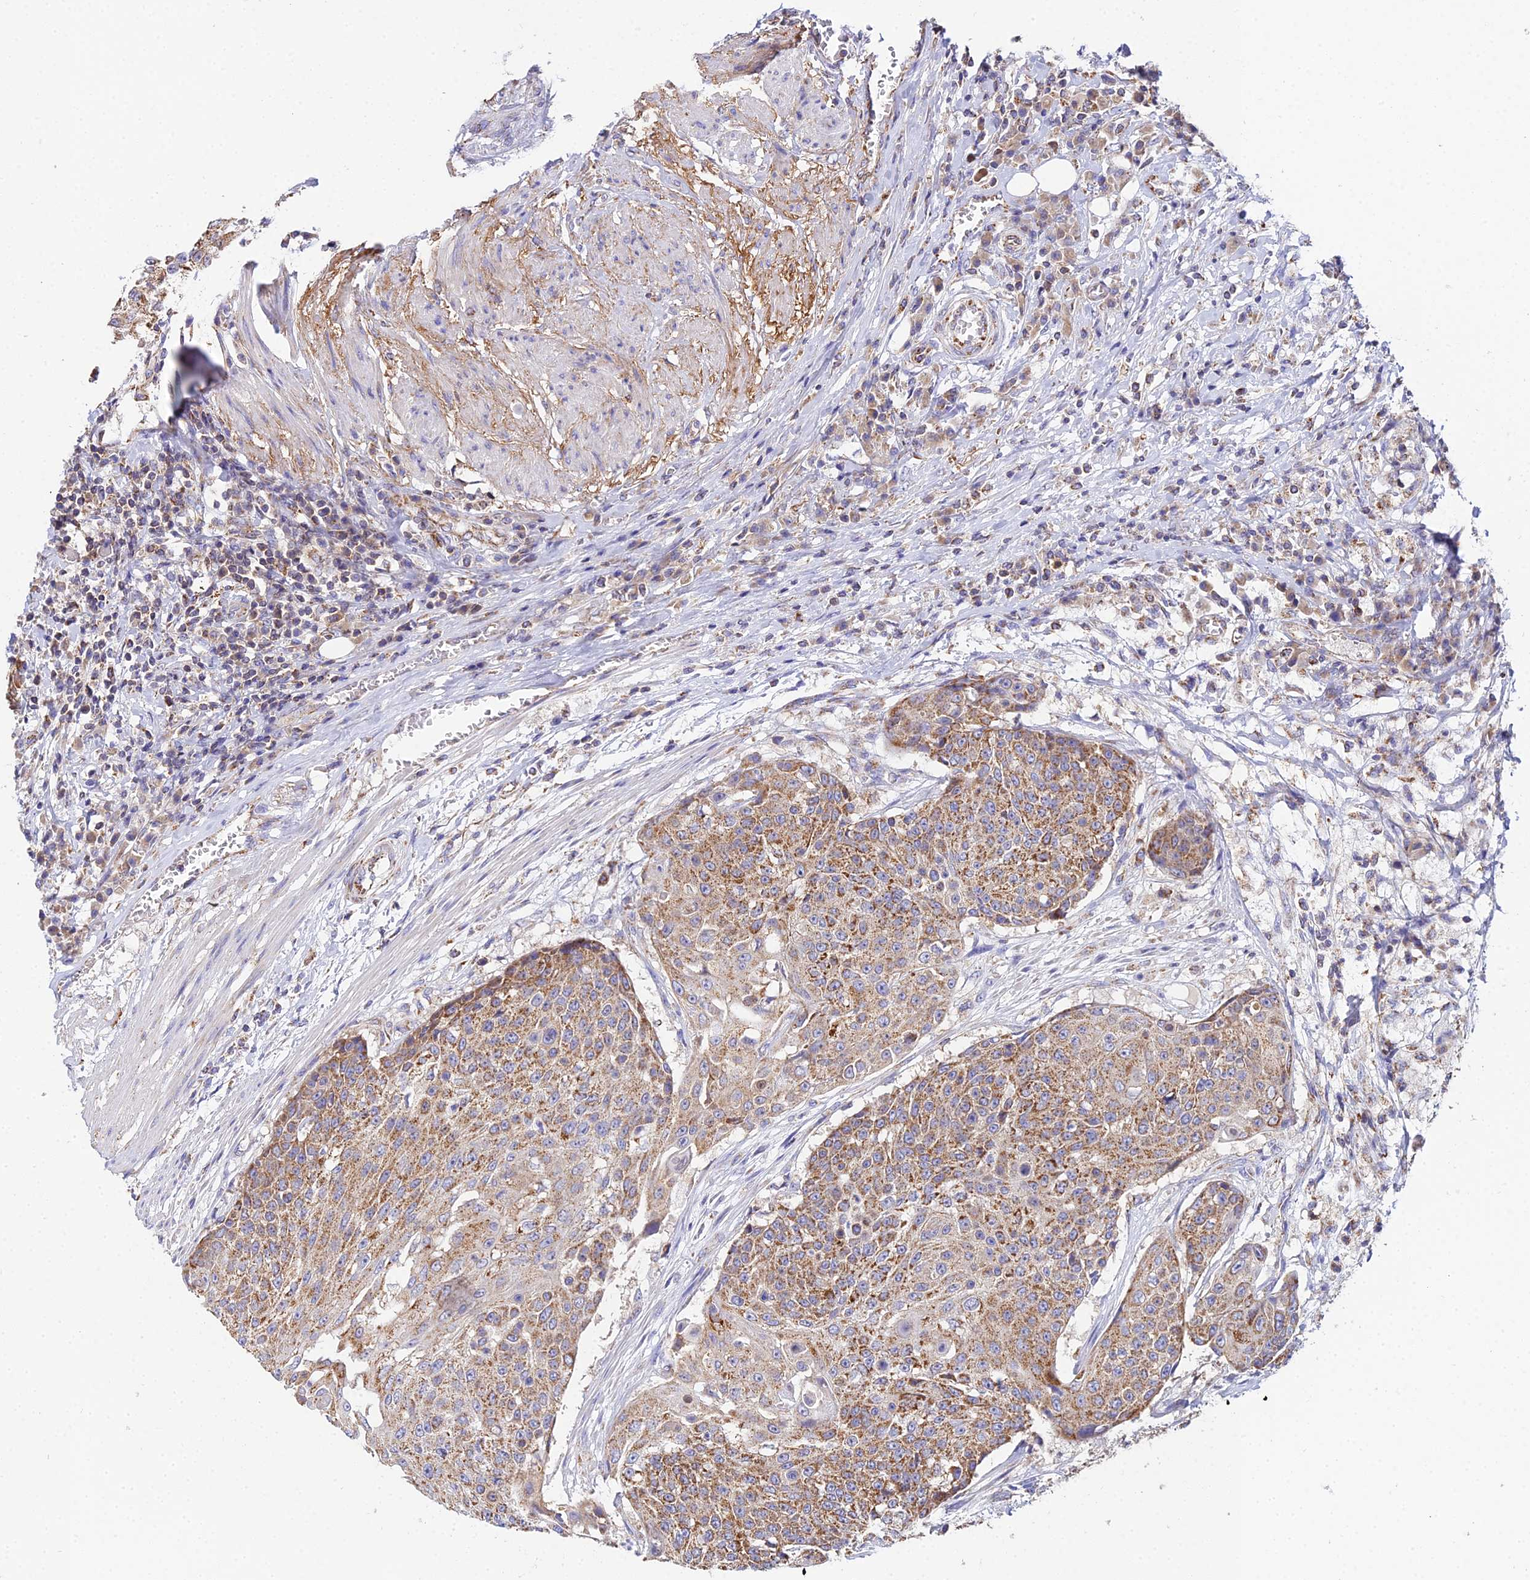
{"staining": {"intensity": "moderate", "quantity": ">75%", "location": "cytoplasmic/membranous"}, "tissue": "urothelial cancer", "cell_type": "Tumor cells", "image_type": "cancer", "snomed": [{"axis": "morphology", "description": "Urothelial carcinoma, High grade"}, {"axis": "topography", "description": "Urinary bladder"}], "caption": "Protein expression analysis of human urothelial cancer reveals moderate cytoplasmic/membranous staining in about >75% of tumor cells.", "gene": "NIPSNAP3A", "patient": {"sex": "female", "age": 63}}